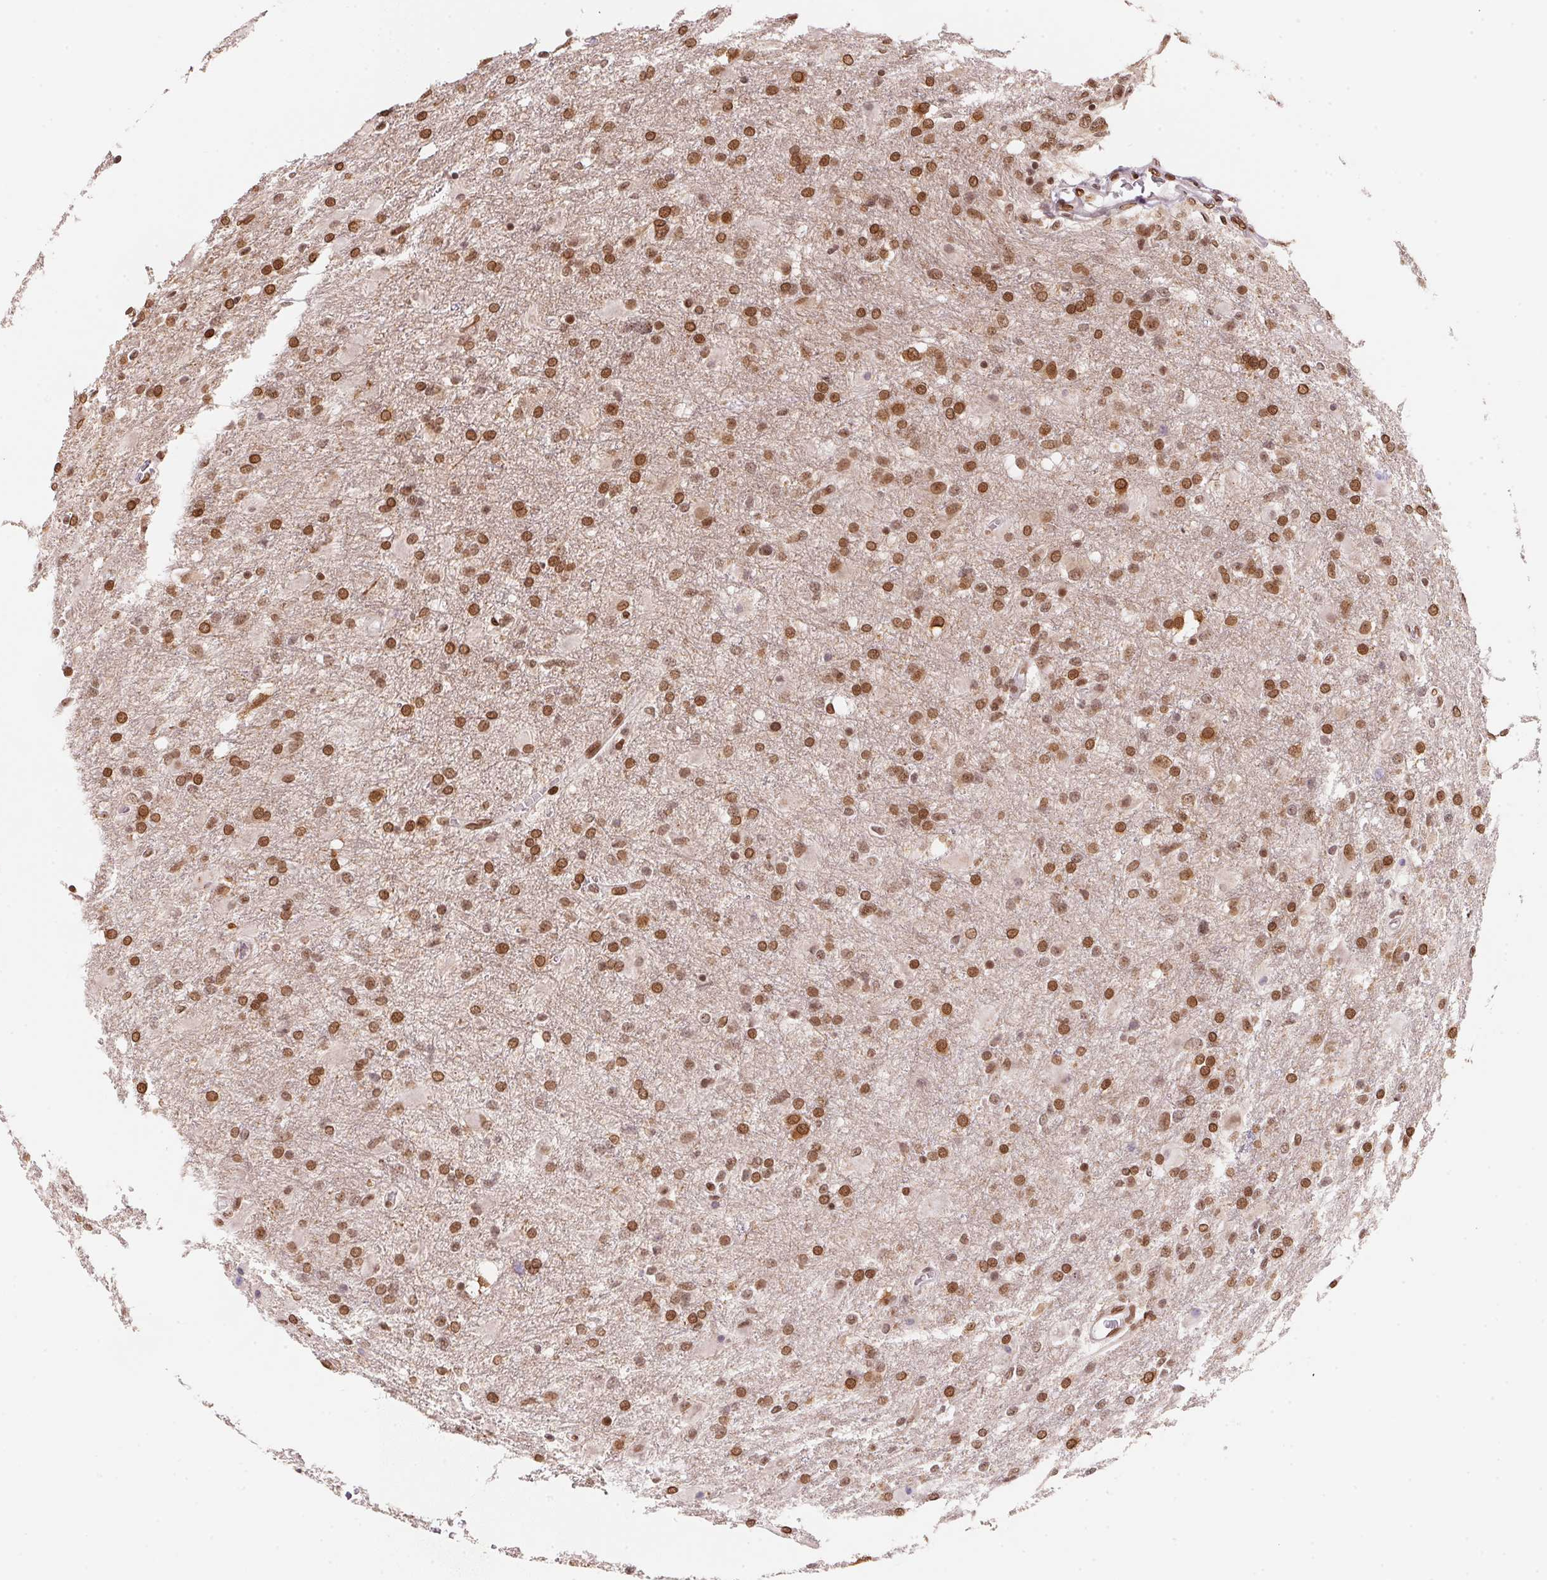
{"staining": {"intensity": "strong", "quantity": ">75%", "location": "cytoplasmic/membranous,nuclear"}, "tissue": "glioma", "cell_type": "Tumor cells", "image_type": "cancer", "snomed": [{"axis": "morphology", "description": "Glioma, malignant, High grade"}, {"axis": "topography", "description": "Brain"}], "caption": "DAB (3,3'-diaminobenzidine) immunohistochemical staining of human malignant glioma (high-grade) exhibits strong cytoplasmic/membranous and nuclear protein positivity in approximately >75% of tumor cells. (brown staining indicates protein expression, while blue staining denotes nuclei).", "gene": "SAP30BP", "patient": {"sex": "male", "age": 68}}